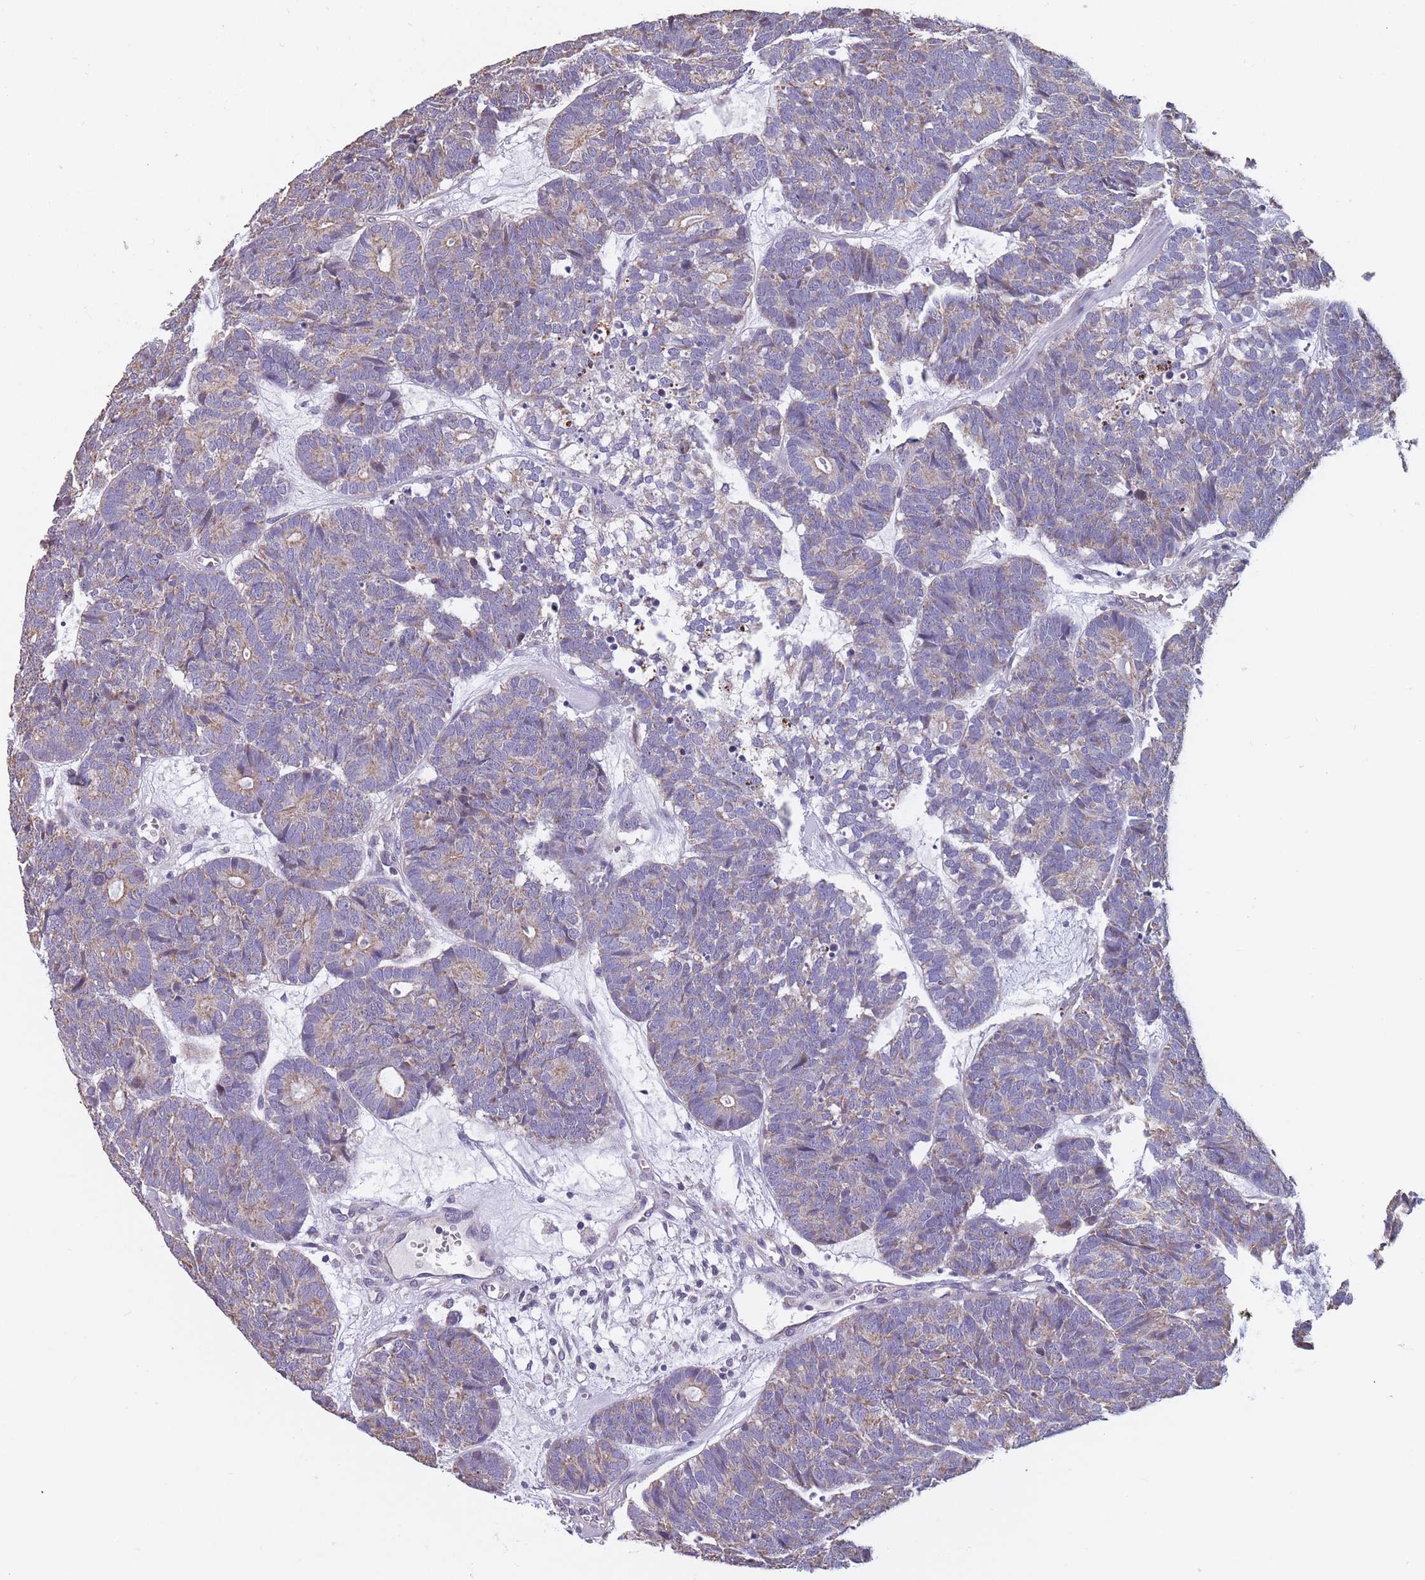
{"staining": {"intensity": "weak", "quantity": "25%-75%", "location": "cytoplasmic/membranous"}, "tissue": "head and neck cancer", "cell_type": "Tumor cells", "image_type": "cancer", "snomed": [{"axis": "morphology", "description": "Adenocarcinoma, NOS"}, {"axis": "topography", "description": "Head-Neck"}], "caption": "Head and neck cancer (adenocarcinoma) tissue exhibits weak cytoplasmic/membranous staining in about 25%-75% of tumor cells", "gene": "TOMM40L", "patient": {"sex": "female", "age": 81}}